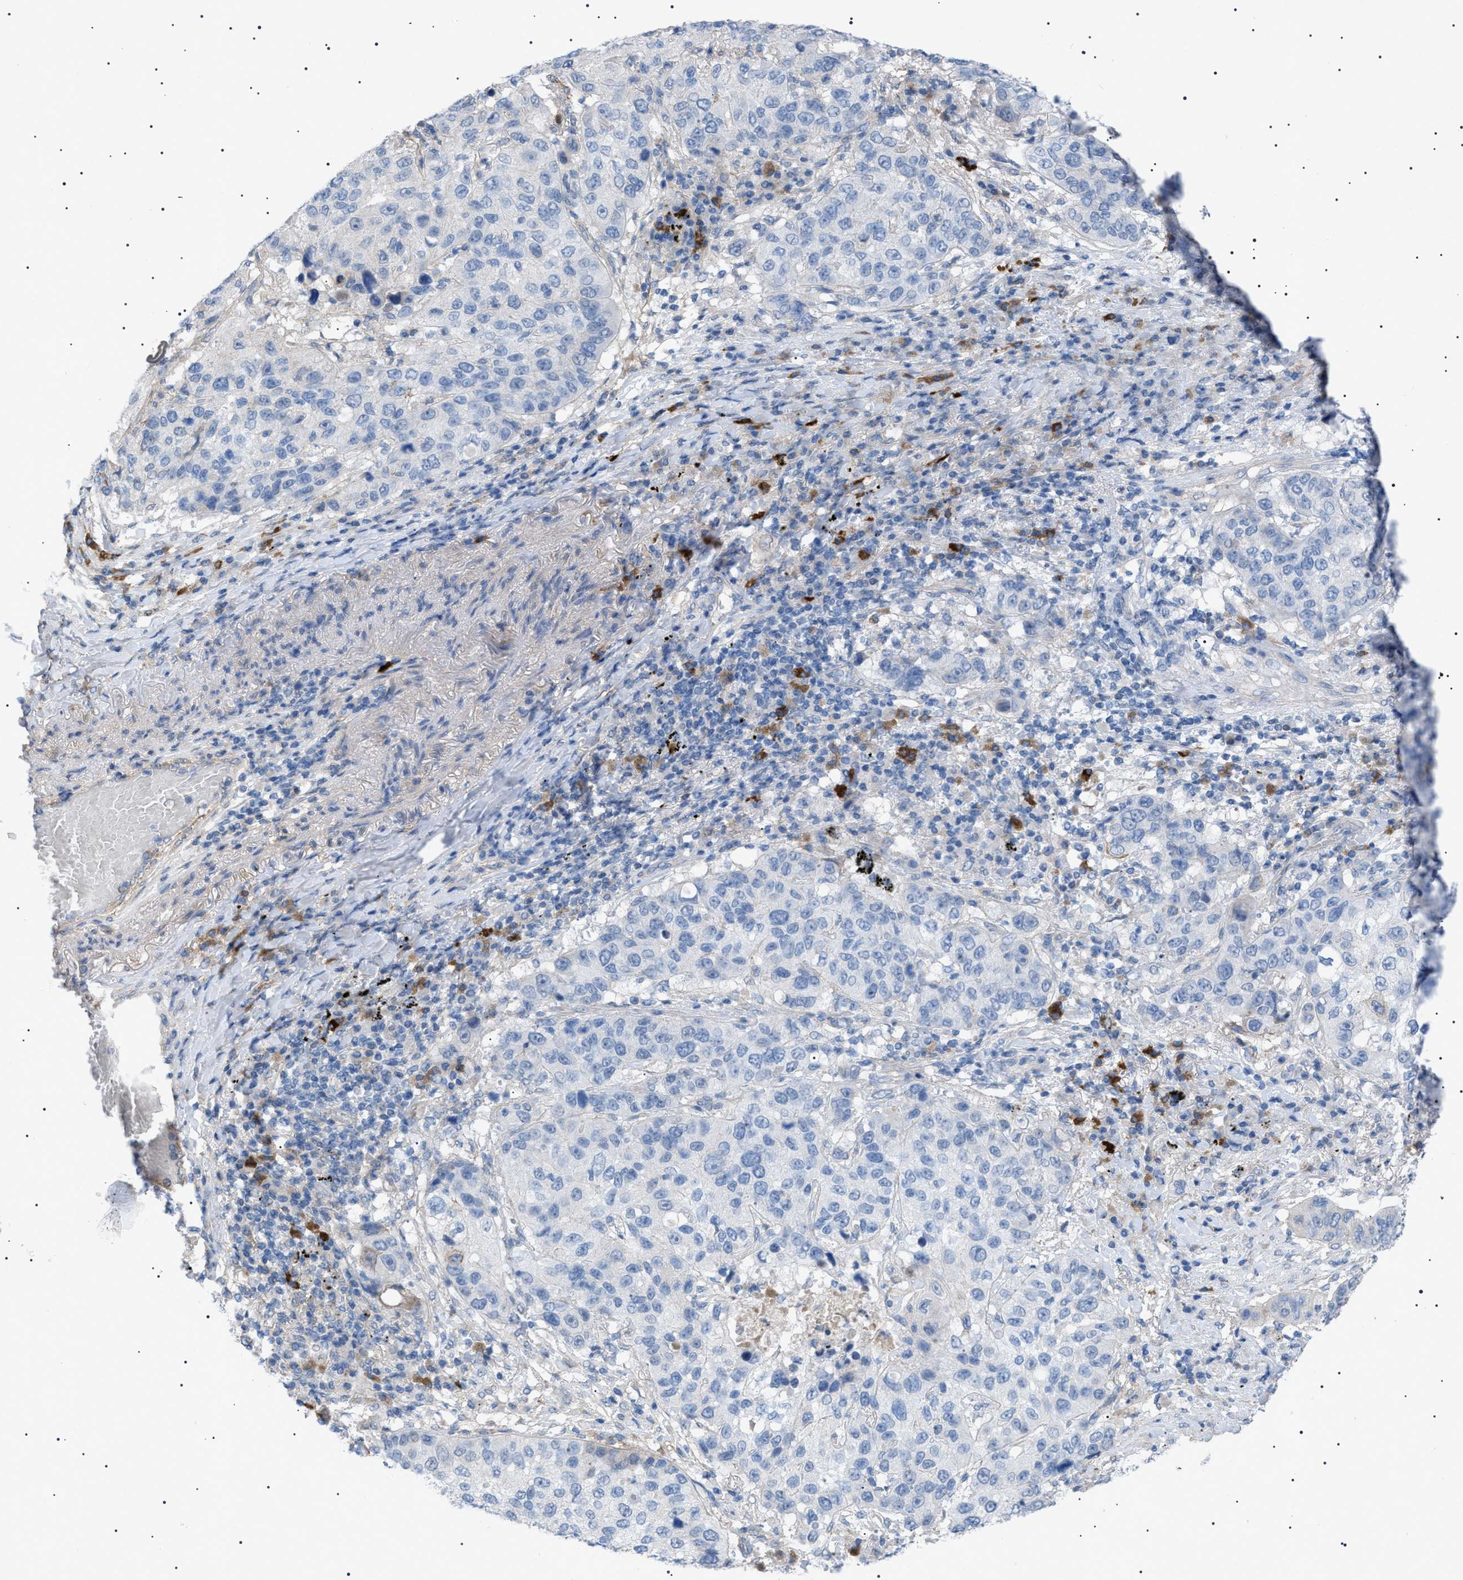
{"staining": {"intensity": "negative", "quantity": "none", "location": "none"}, "tissue": "lung cancer", "cell_type": "Tumor cells", "image_type": "cancer", "snomed": [{"axis": "morphology", "description": "Squamous cell carcinoma, NOS"}, {"axis": "topography", "description": "Lung"}], "caption": "Lung cancer (squamous cell carcinoma) was stained to show a protein in brown. There is no significant positivity in tumor cells.", "gene": "ADAMTS1", "patient": {"sex": "male", "age": 57}}